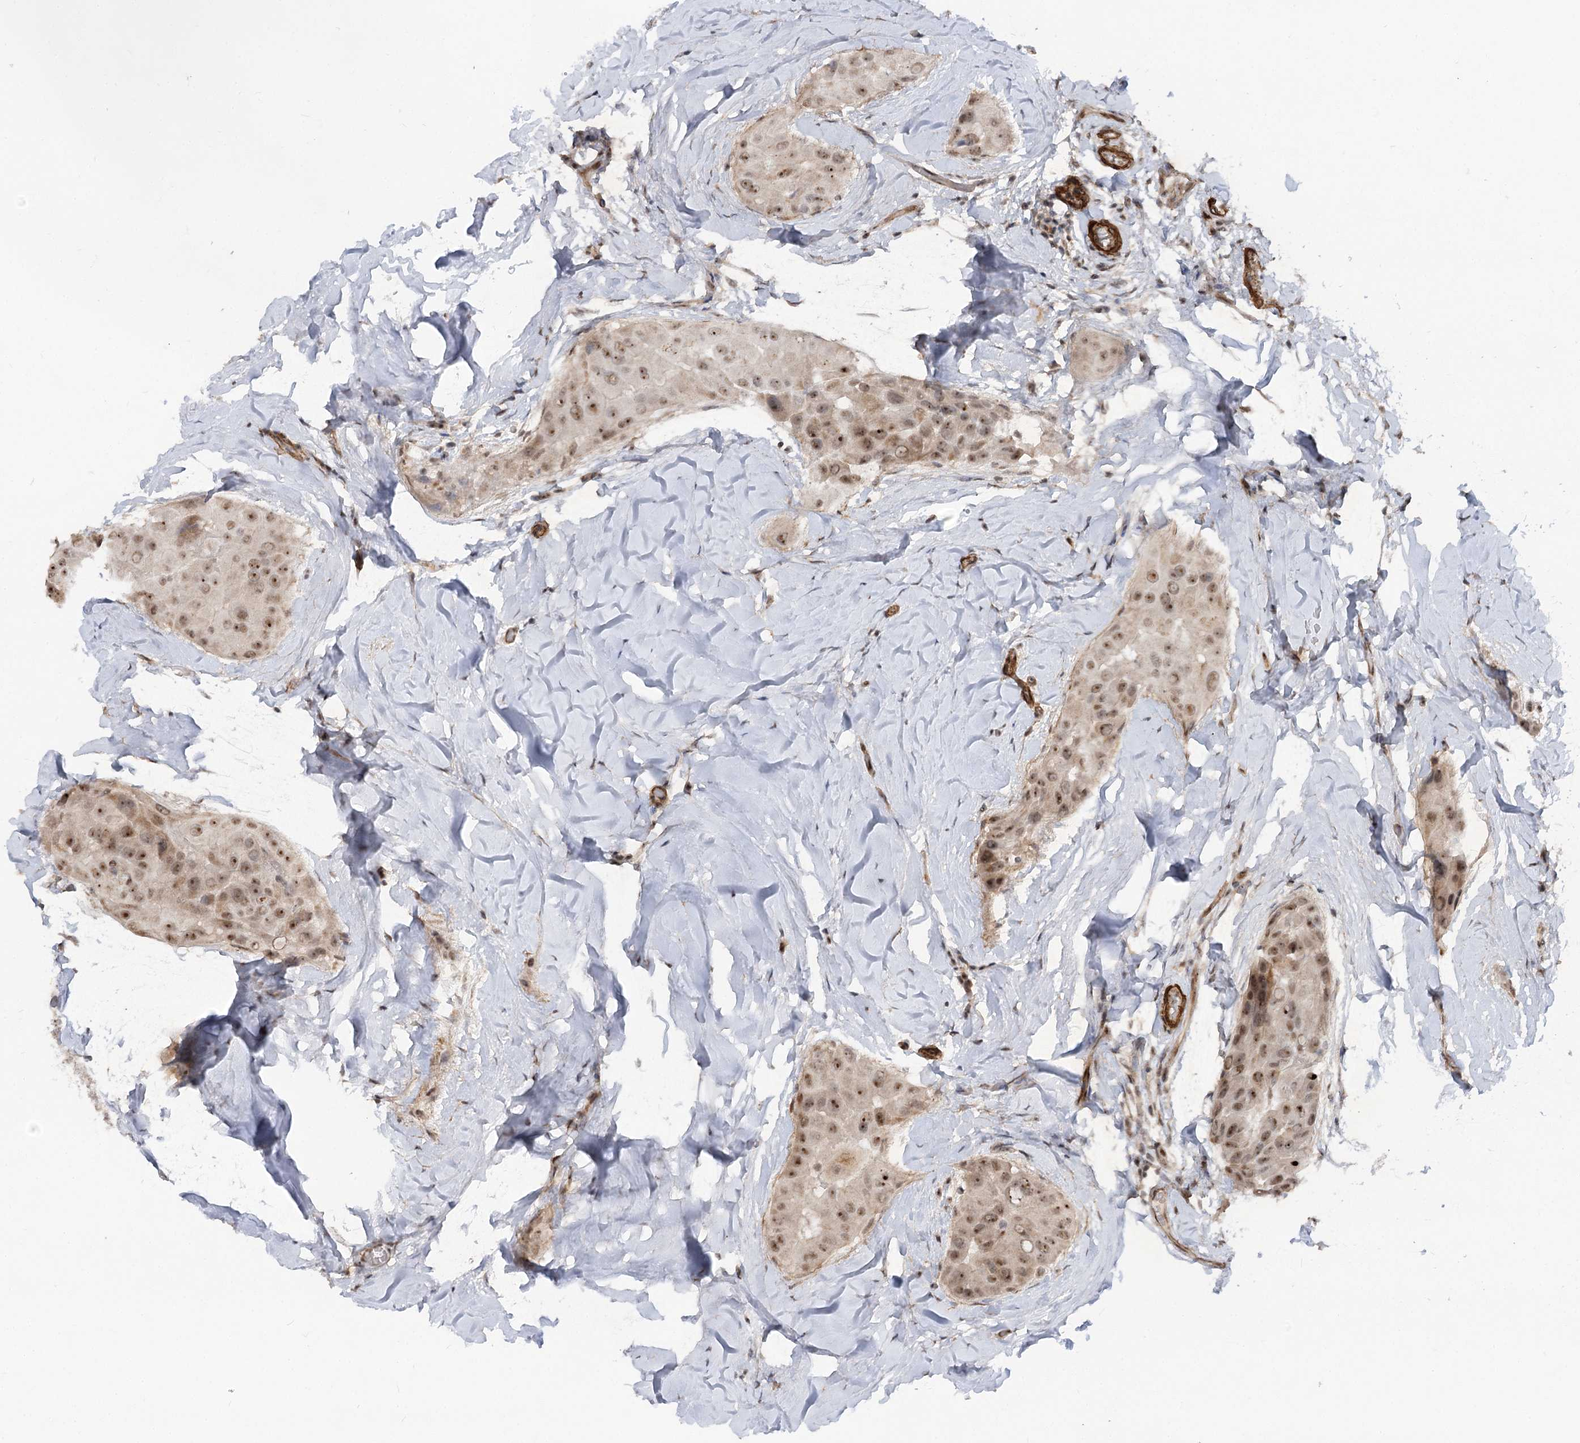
{"staining": {"intensity": "moderate", "quantity": "25%-75%", "location": "nuclear"}, "tissue": "thyroid cancer", "cell_type": "Tumor cells", "image_type": "cancer", "snomed": [{"axis": "morphology", "description": "Papillary adenocarcinoma, NOS"}, {"axis": "topography", "description": "Thyroid gland"}], "caption": "Protein expression by IHC shows moderate nuclear staining in about 25%-75% of tumor cells in thyroid cancer (papillary adenocarcinoma). The staining was performed using DAB, with brown indicating positive protein expression. Nuclei are stained blue with hematoxylin.", "gene": "GNL3L", "patient": {"sex": "male", "age": 33}}